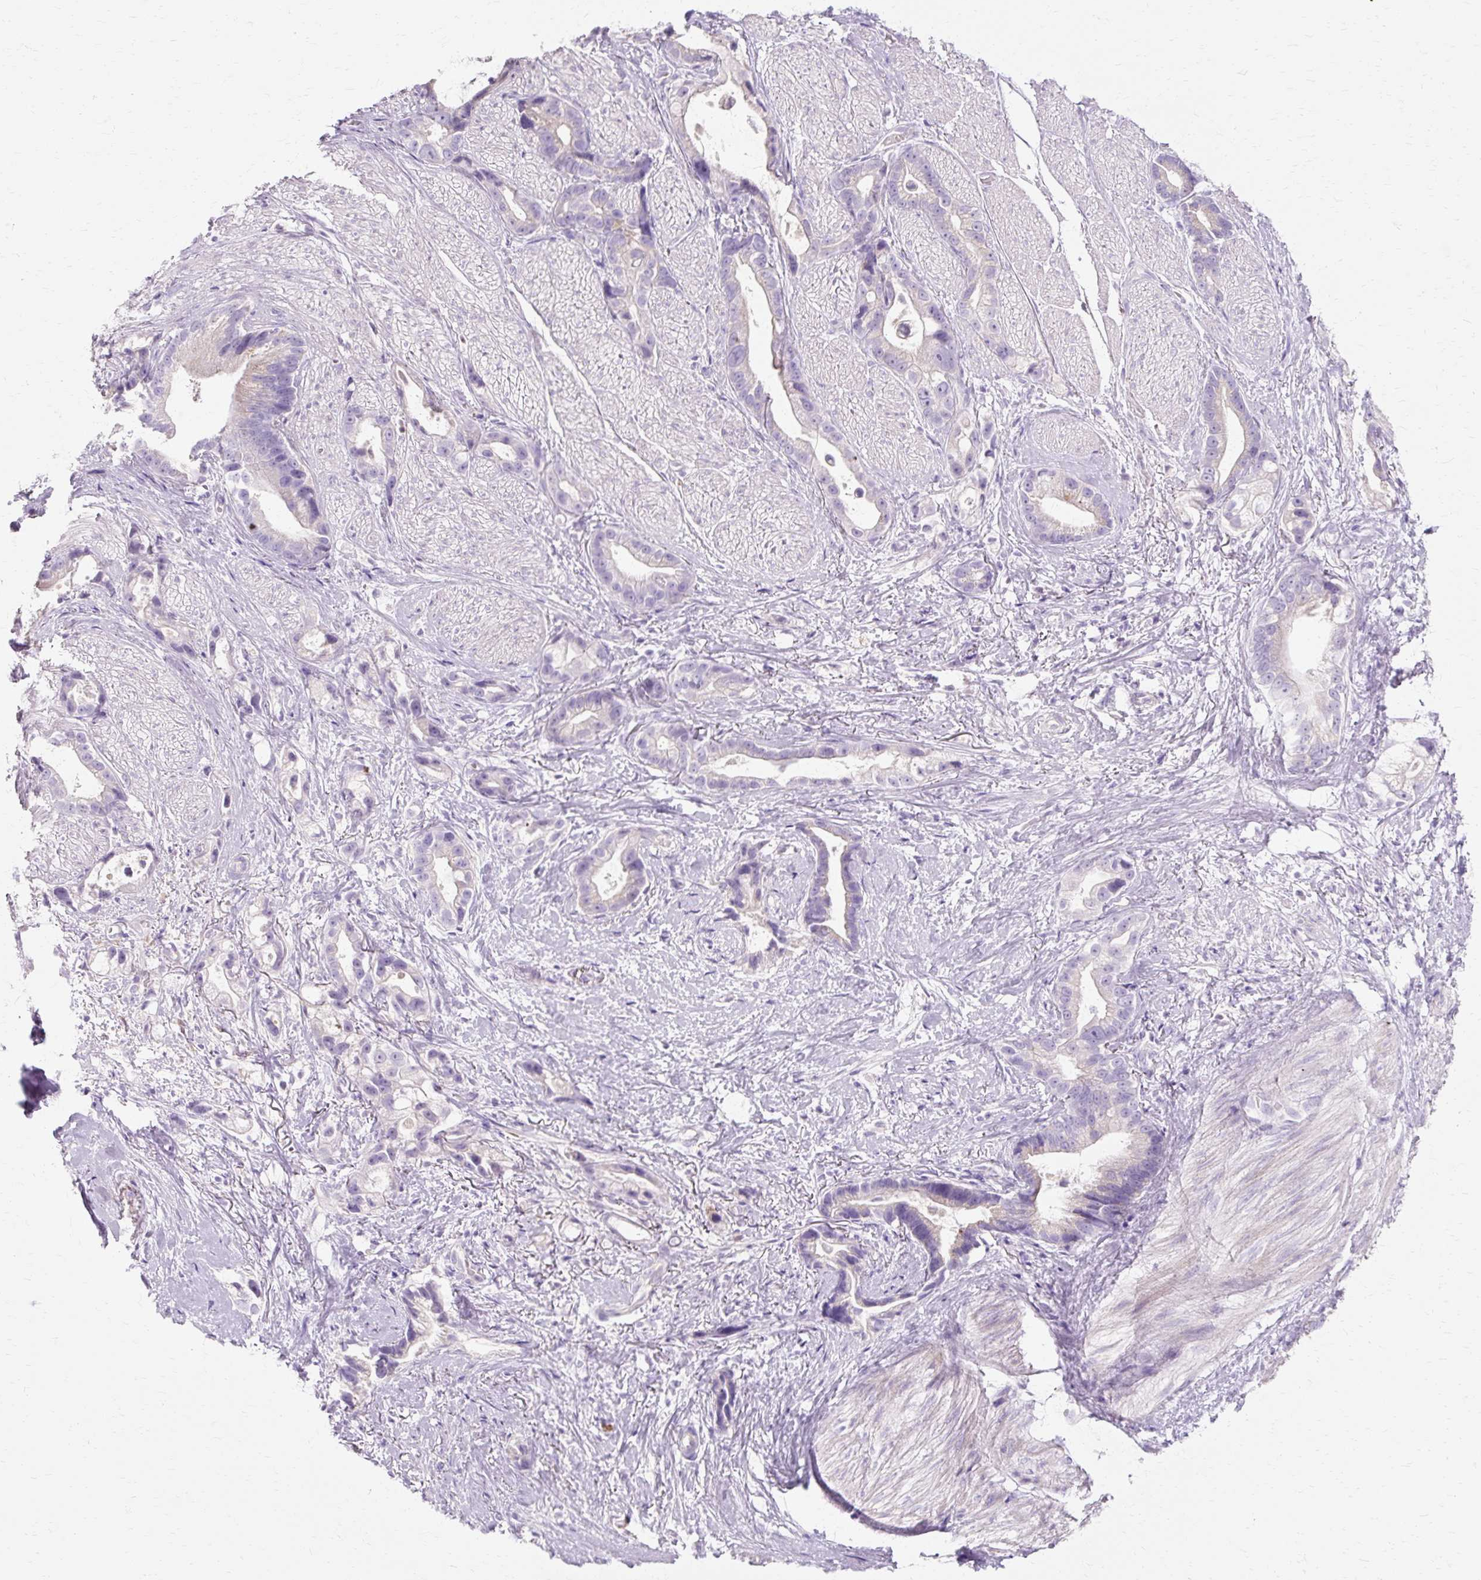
{"staining": {"intensity": "negative", "quantity": "none", "location": "none"}, "tissue": "stomach cancer", "cell_type": "Tumor cells", "image_type": "cancer", "snomed": [{"axis": "morphology", "description": "Adenocarcinoma, NOS"}, {"axis": "topography", "description": "Stomach"}], "caption": "IHC of stomach cancer (adenocarcinoma) demonstrates no positivity in tumor cells.", "gene": "HSD11B1", "patient": {"sex": "male", "age": 55}}